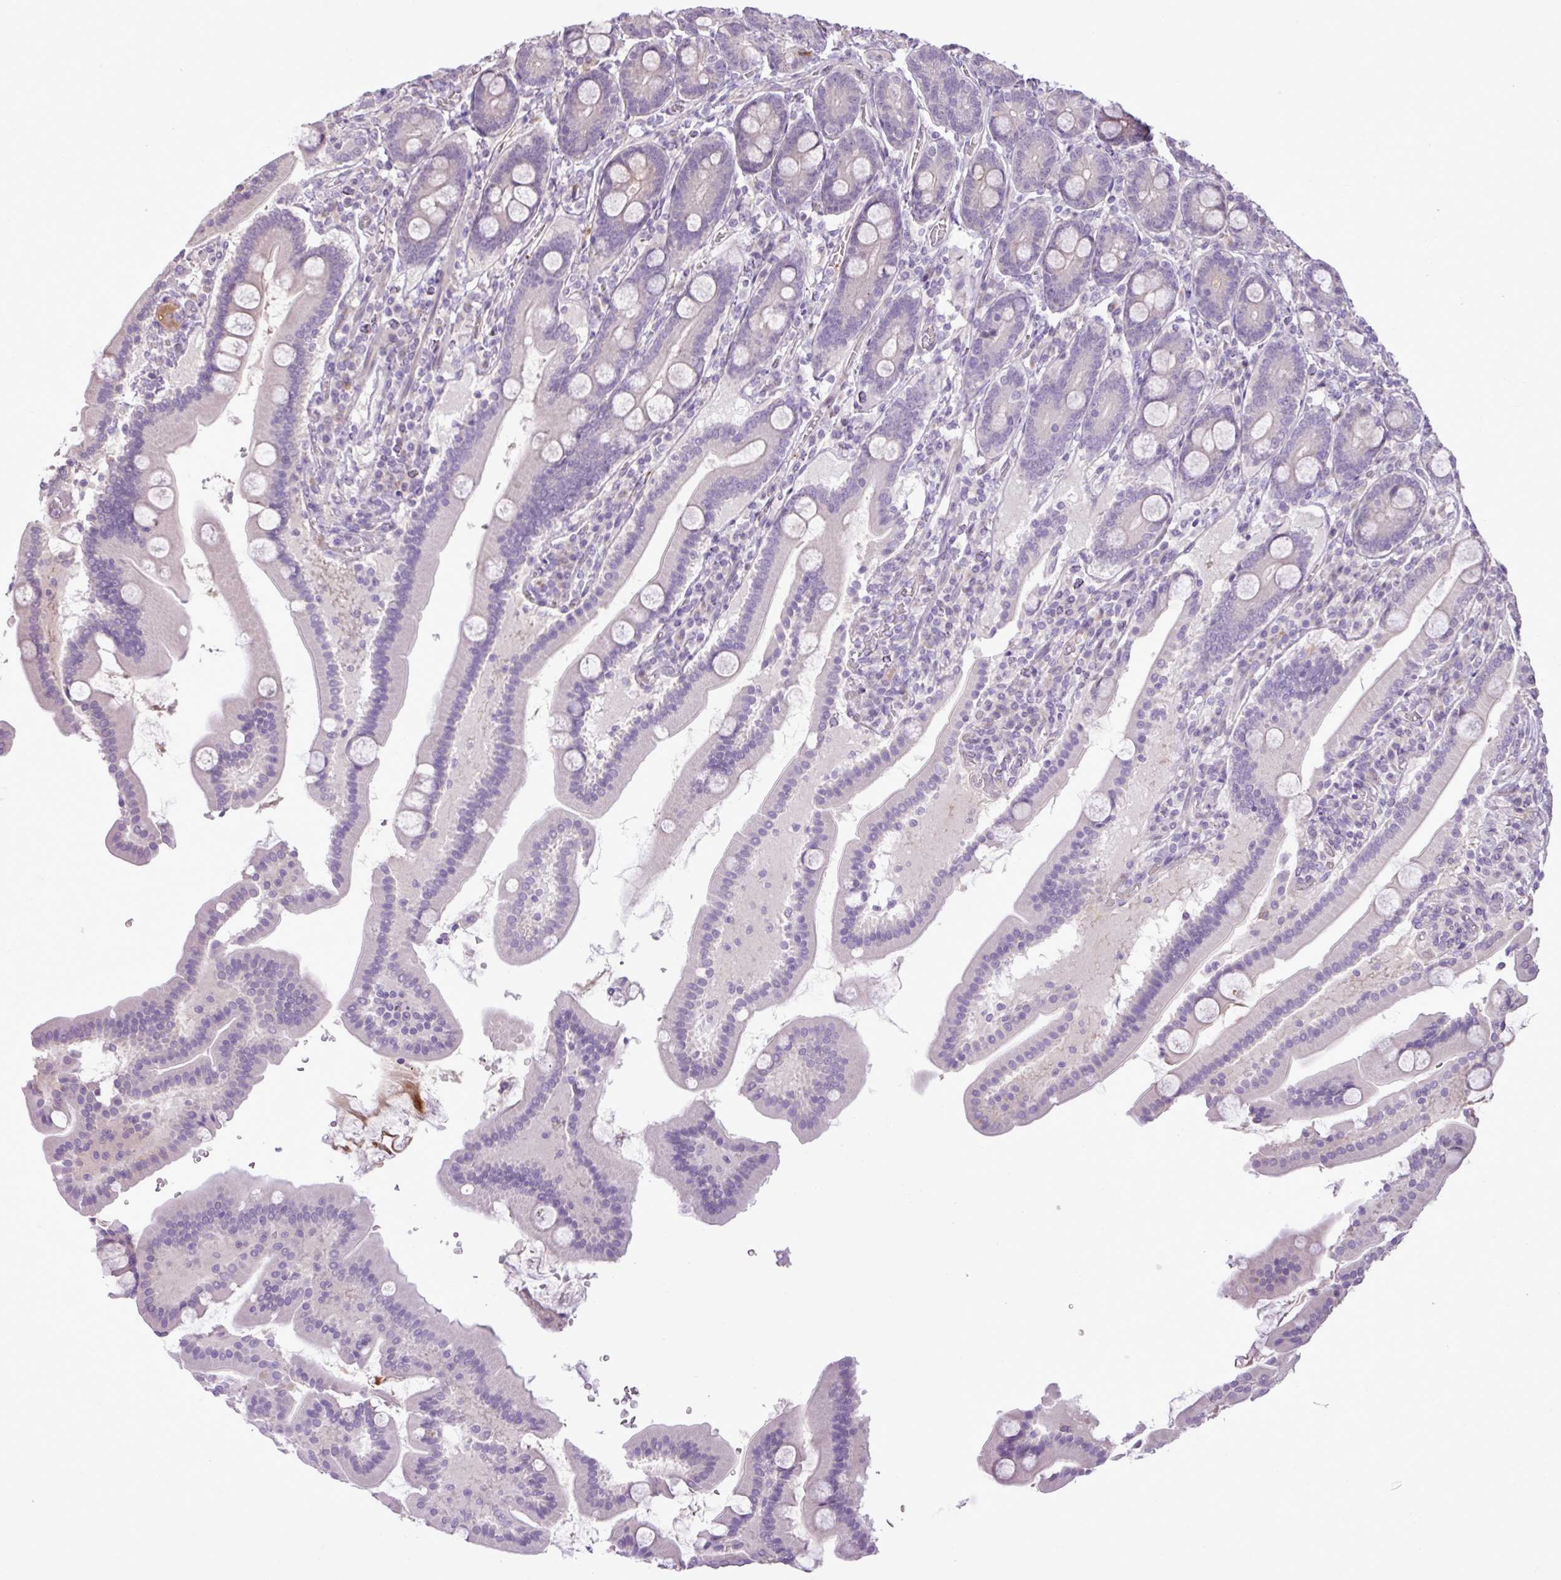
{"staining": {"intensity": "weak", "quantity": "<25%", "location": "cytoplasmic/membranous"}, "tissue": "duodenum", "cell_type": "Glandular cells", "image_type": "normal", "snomed": [{"axis": "morphology", "description": "Normal tissue, NOS"}, {"axis": "topography", "description": "Duodenum"}], "caption": "Immunohistochemistry (IHC) histopathology image of benign duodenum: human duodenum stained with DAB (3,3'-diaminobenzidine) shows no significant protein staining in glandular cells.", "gene": "DNAJB13", "patient": {"sex": "male", "age": 55}}